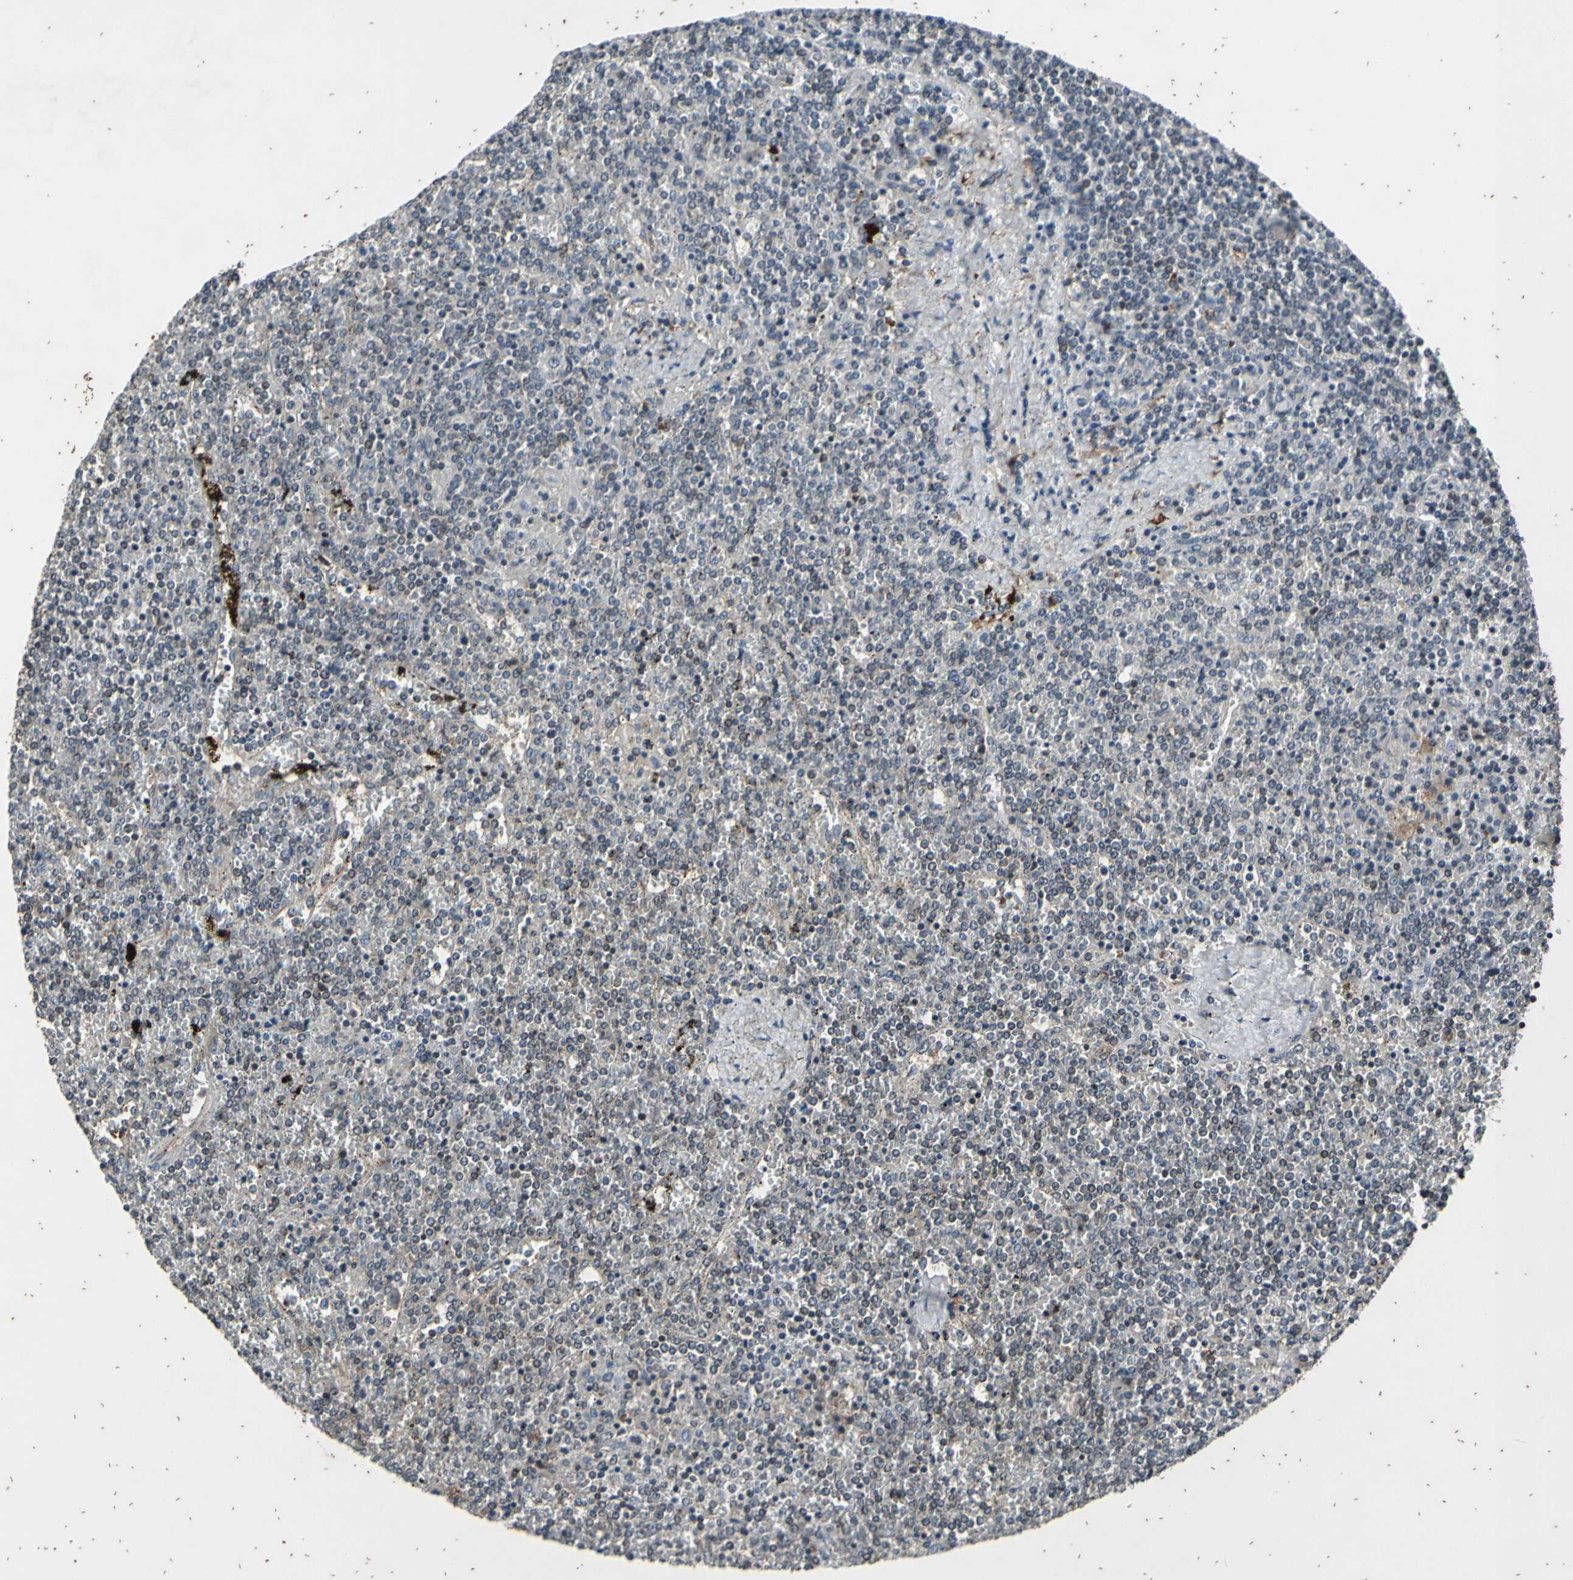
{"staining": {"intensity": "moderate", "quantity": "<25%", "location": "cytoplasmic/membranous"}, "tissue": "lymphoma", "cell_type": "Tumor cells", "image_type": "cancer", "snomed": [{"axis": "morphology", "description": "Malignant lymphoma, non-Hodgkin's type, Low grade"}, {"axis": "topography", "description": "Spleen"}], "caption": "This is a histology image of immunohistochemistry (IHC) staining of lymphoma, which shows moderate expression in the cytoplasmic/membranous of tumor cells.", "gene": "MBTPS2", "patient": {"sex": "female", "age": 19}}